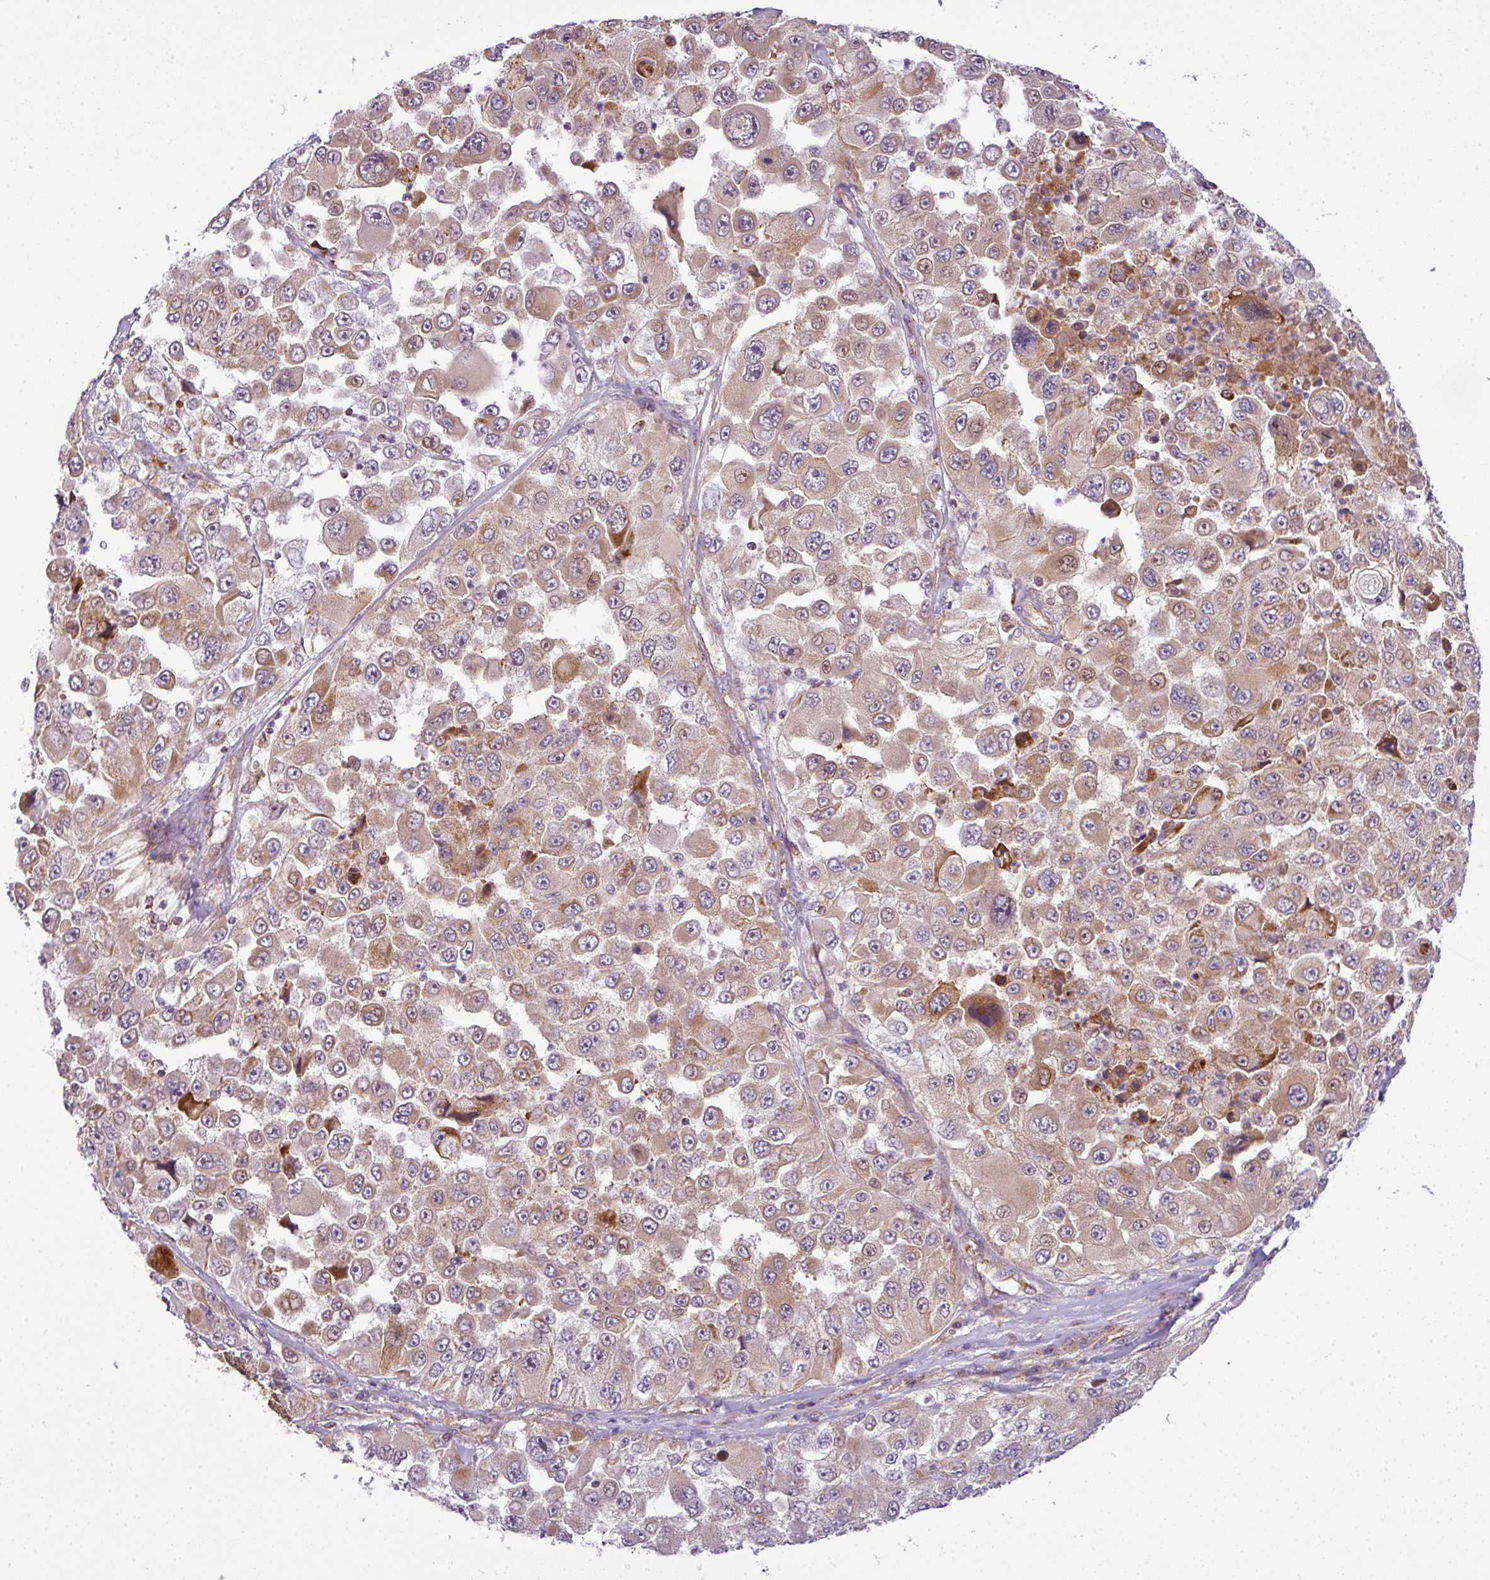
{"staining": {"intensity": "moderate", "quantity": "25%-75%", "location": "cytoplasmic/membranous"}, "tissue": "melanoma", "cell_type": "Tumor cells", "image_type": "cancer", "snomed": [{"axis": "morphology", "description": "Malignant melanoma, Metastatic site"}, {"axis": "topography", "description": "Lymph node"}], "caption": "Protein analysis of malignant melanoma (metastatic site) tissue shows moderate cytoplasmic/membranous staining in about 25%-75% of tumor cells. (DAB (3,3'-diaminobenzidine) = brown stain, brightfield microscopy at high magnification).", "gene": "PRELID3B", "patient": {"sex": "male", "age": 62}}